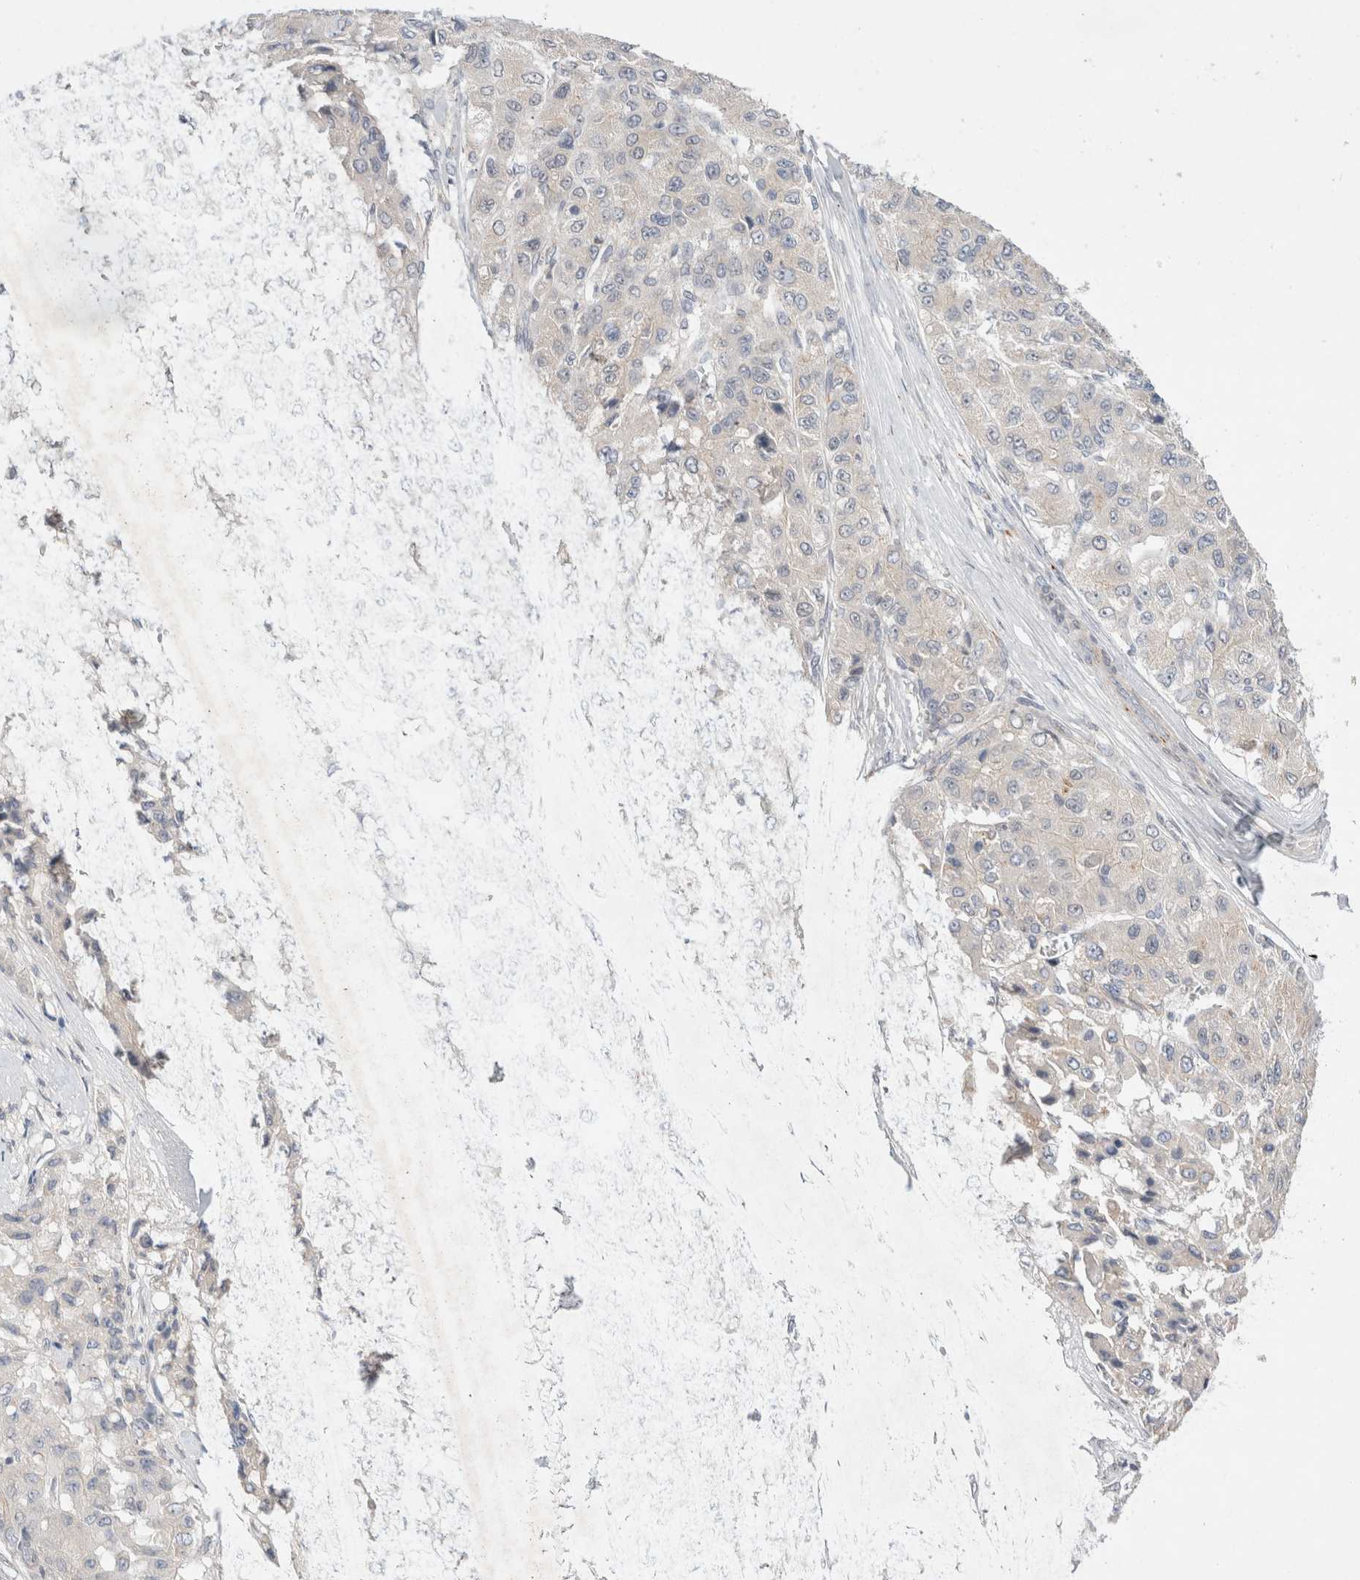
{"staining": {"intensity": "negative", "quantity": "none", "location": "none"}, "tissue": "liver cancer", "cell_type": "Tumor cells", "image_type": "cancer", "snomed": [{"axis": "morphology", "description": "Carcinoma, Hepatocellular, NOS"}, {"axis": "topography", "description": "Liver"}], "caption": "A high-resolution histopathology image shows IHC staining of liver hepatocellular carcinoma, which exhibits no significant expression in tumor cells.", "gene": "BICD2", "patient": {"sex": "male", "age": 80}}